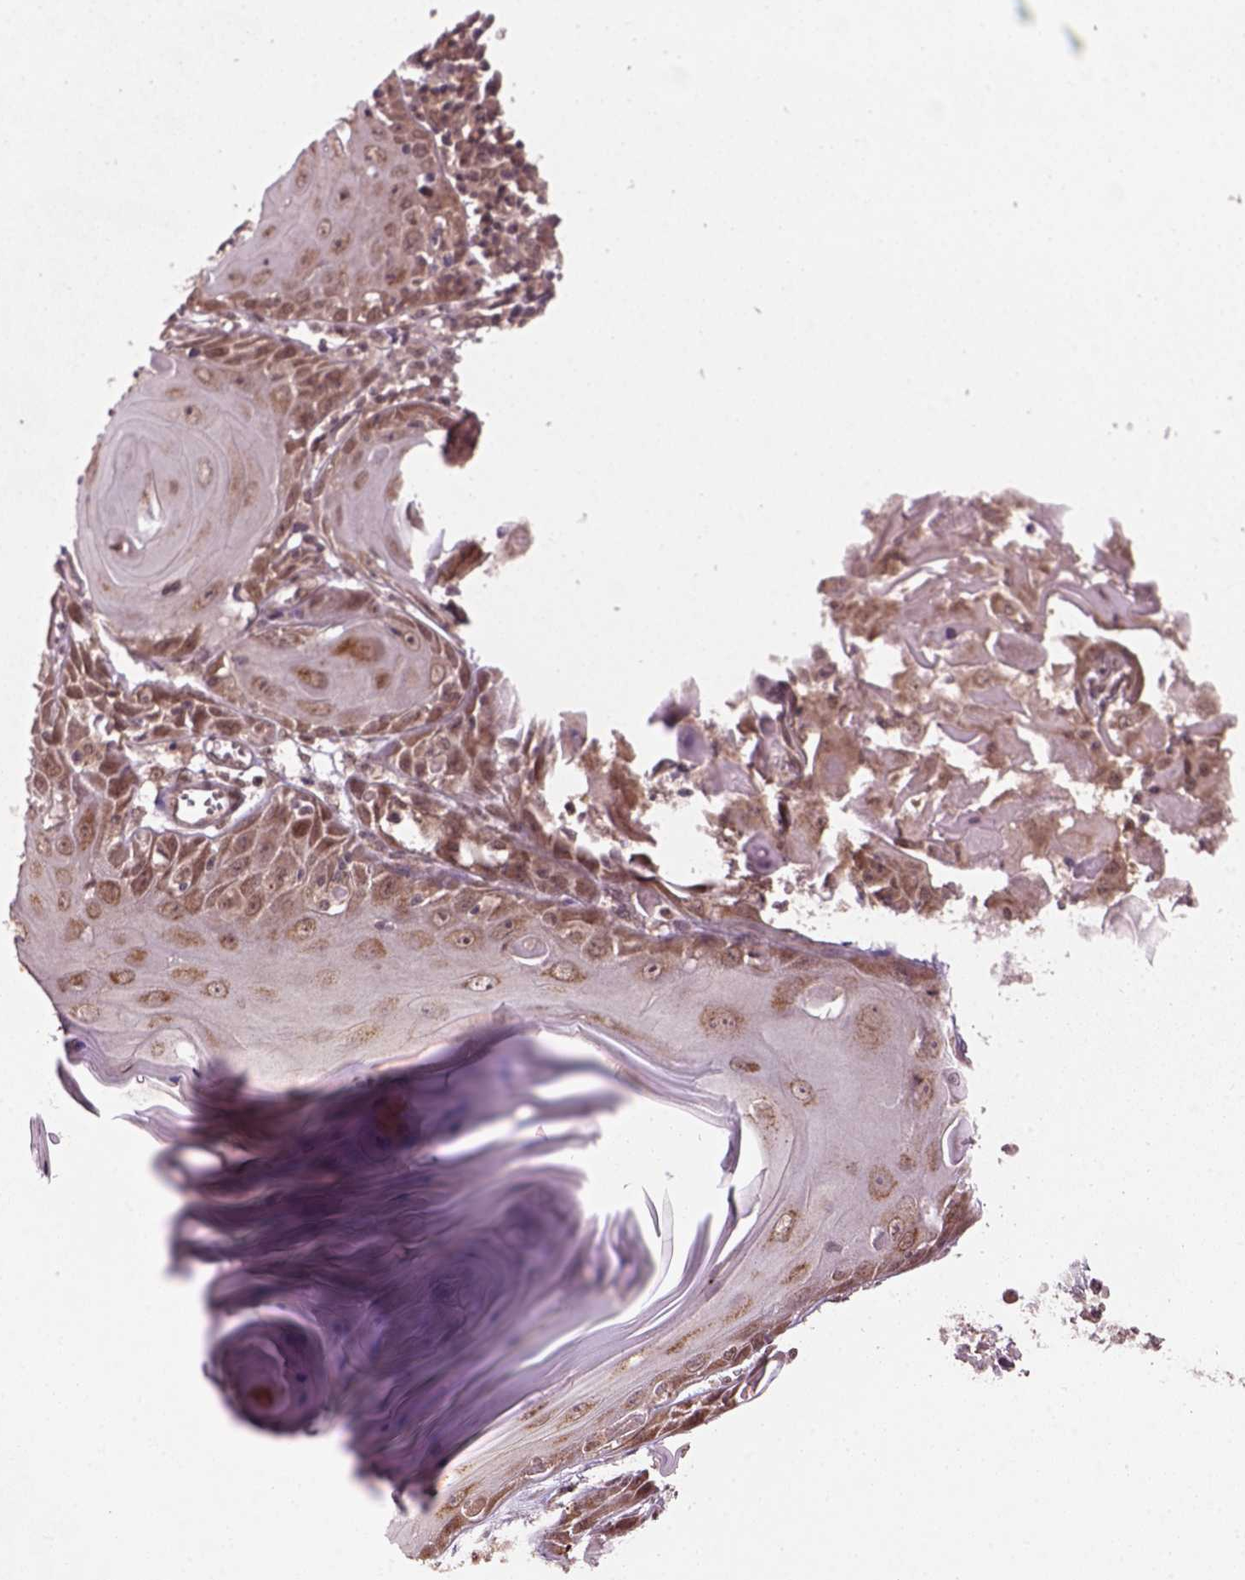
{"staining": {"intensity": "moderate", "quantity": ">75%", "location": "cytoplasmic/membranous"}, "tissue": "skin cancer", "cell_type": "Tumor cells", "image_type": "cancer", "snomed": [{"axis": "morphology", "description": "Squamous cell carcinoma, NOS"}, {"axis": "topography", "description": "Skin"}, {"axis": "topography", "description": "Vulva"}], "caption": "Squamous cell carcinoma (skin) was stained to show a protein in brown. There is medium levels of moderate cytoplasmic/membranous positivity in about >75% of tumor cells.", "gene": "NUDT9", "patient": {"sex": "female", "age": 85}}